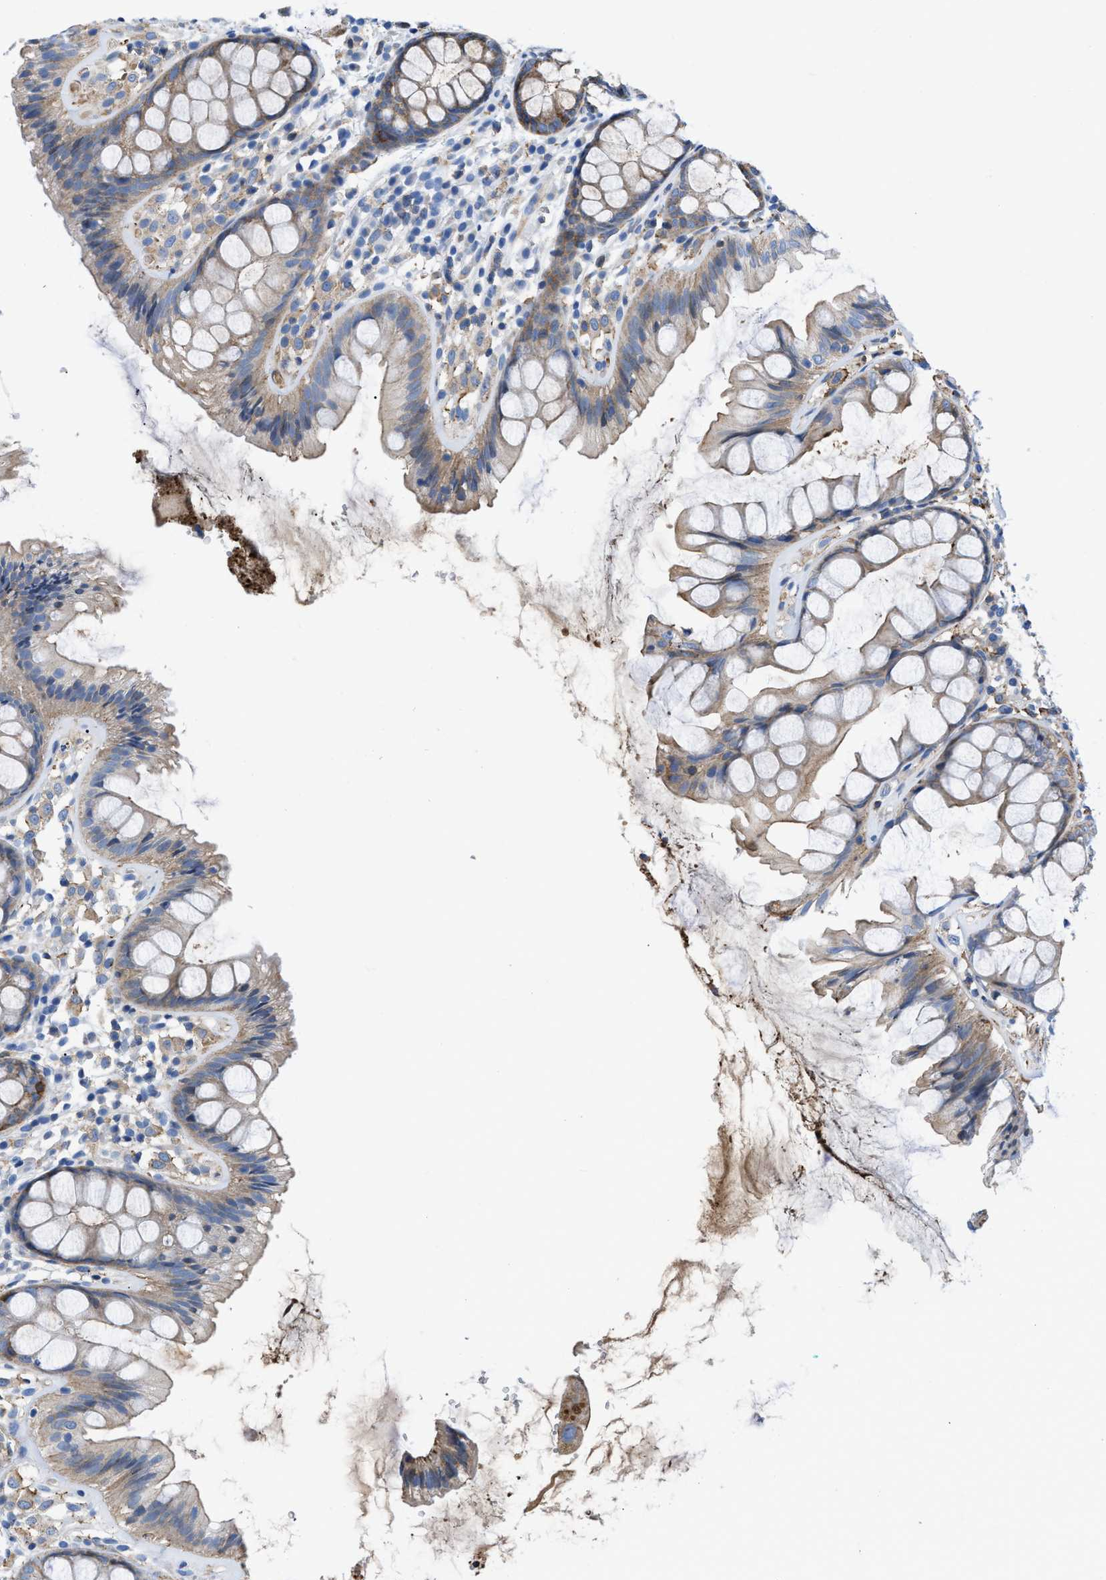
{"staining": {"intensity": "moderate", "quantity": ">75%", "location": "cytoplasmic/membranous"}, "tissue": "colon", "cell_type": "Endothelial cells", "image_type": "normal", "snomed": [{"axis": "morphology", "description": "Normal tissue, NOS"}, {"axis": "topography", "description": "Colon"}], "caption": "Approximately >75% of endothelial cells in benign colon reveal moderate cytoplasmic/membranous protein positivity as visualized by brown immunohistochemical staining.", "gene": "ATP6V0D1", "patient": {"sex": "female", "age": 56}}